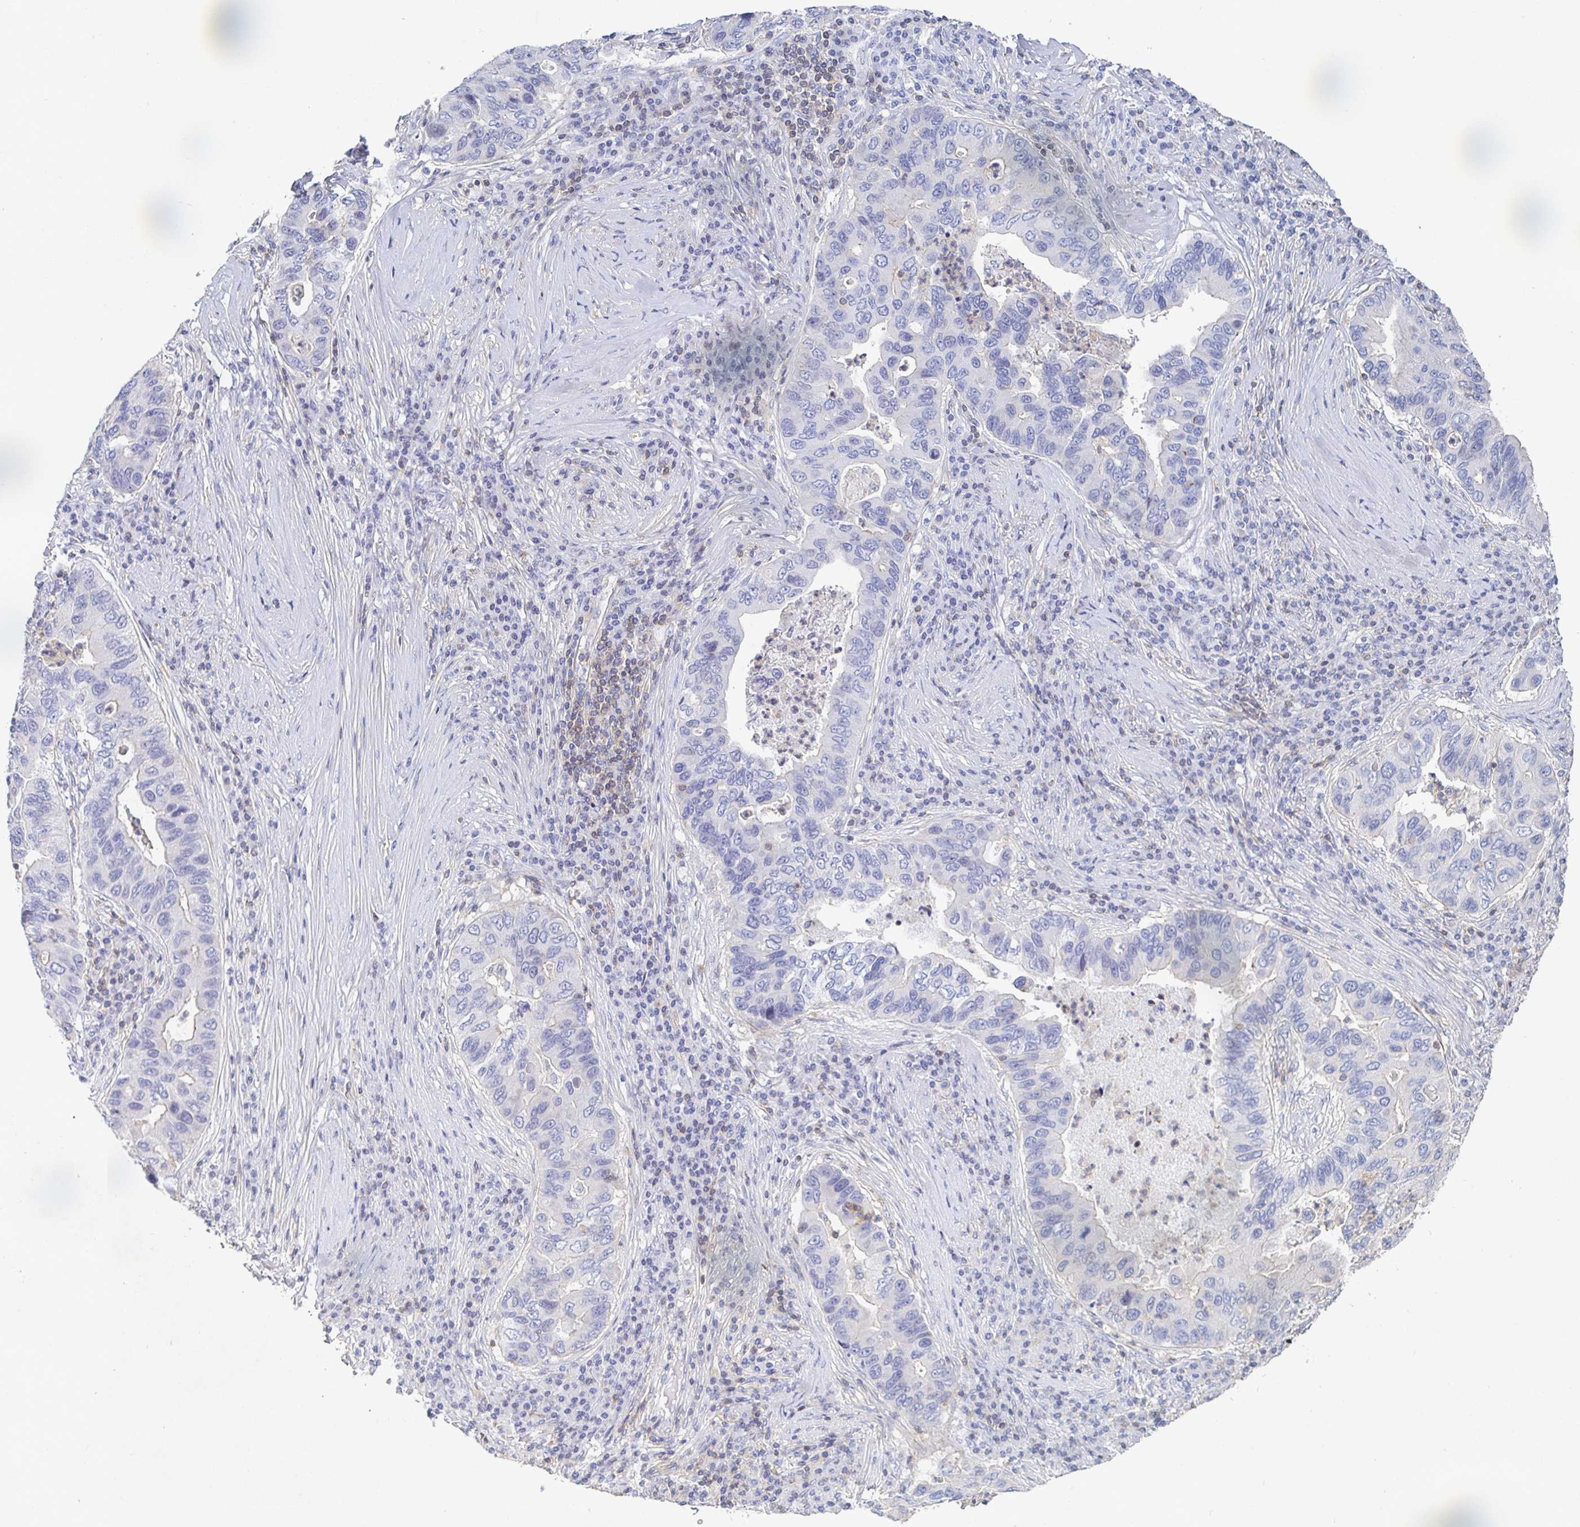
{"staining": {"intensity": "negative", "quantity": "none", "location": "none"}, "tissue": "lung cancer", "cell_type": "Tumor cells", "image_type": "cancer", "snomed": [{"axis": "morphology", "description": "Adenocarcinoma, NOS"}, {"axis": "morphology", "description": "Adenocarcinoma, metastatic, NOS"}, {"axis": "topography", "description": "Lymph node"}, {"axis": "topography", "description": "Lung"}], "caption": "Tumor cells are negative for brown protein staining in adenocarcinoma (lung). The staining is performed using DAB brown chromogen with nuclei counter-stained in using hematoxylin.", "gene": "PIK3CD", "patient": {"sex": "female", "age": 54}}